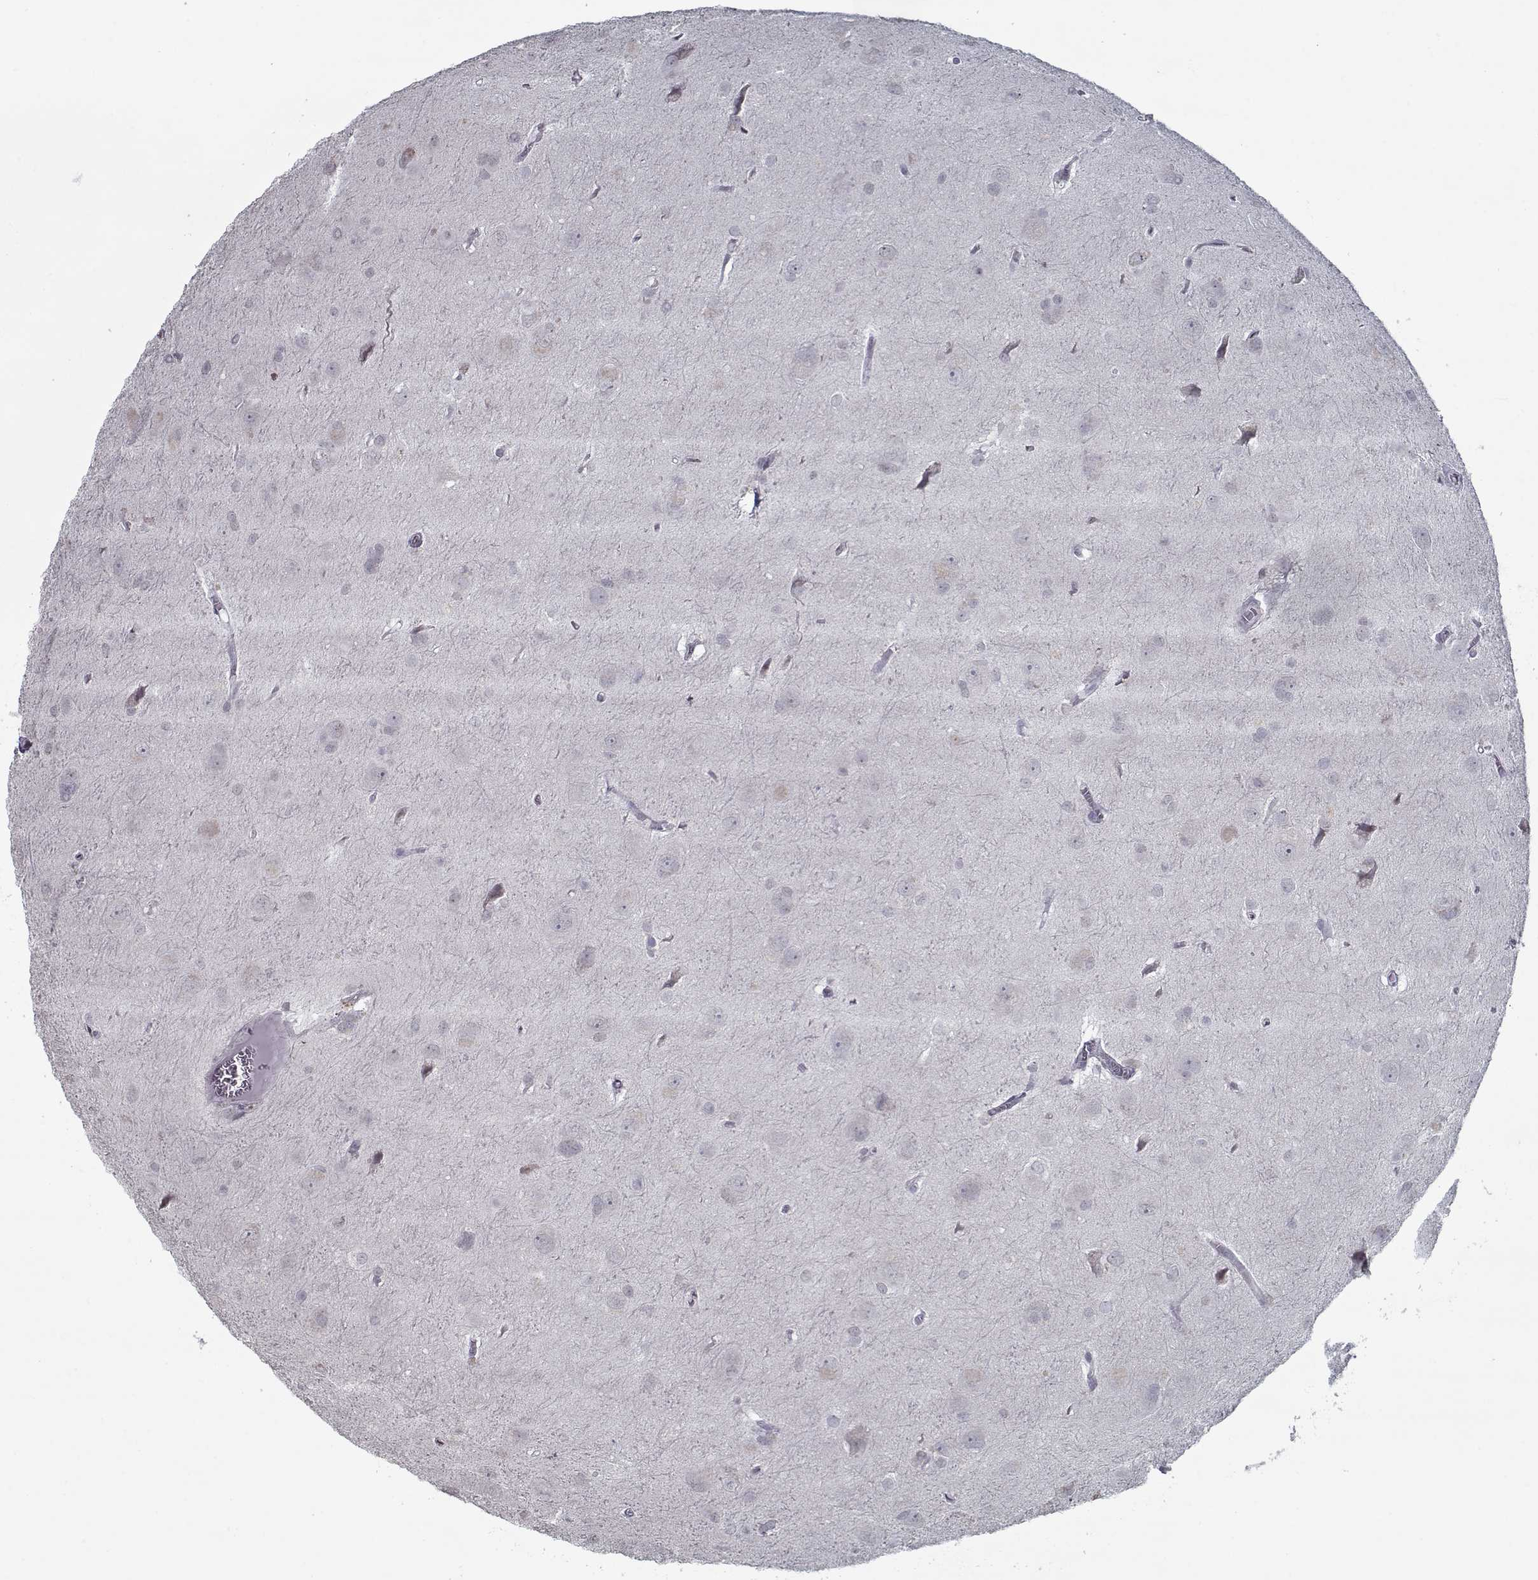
{"staining": {"intensity": "weak", "quantity": "<25%", "location": "cytoplasmic/membranous"}, "tissue": "glioma", "cell_type": "Tumor cells", "image_type": "cancer", "snomed": [{"axis": "morphology", "description": "Glioma, malignant, Low grade"}, {"axis": "topography", "description": "Brain"}], "caption": "Tumor cells show no significant protein staining in glioma.", "gene": "SEC16B", "patient": {"sex": "male", "age": 58}}